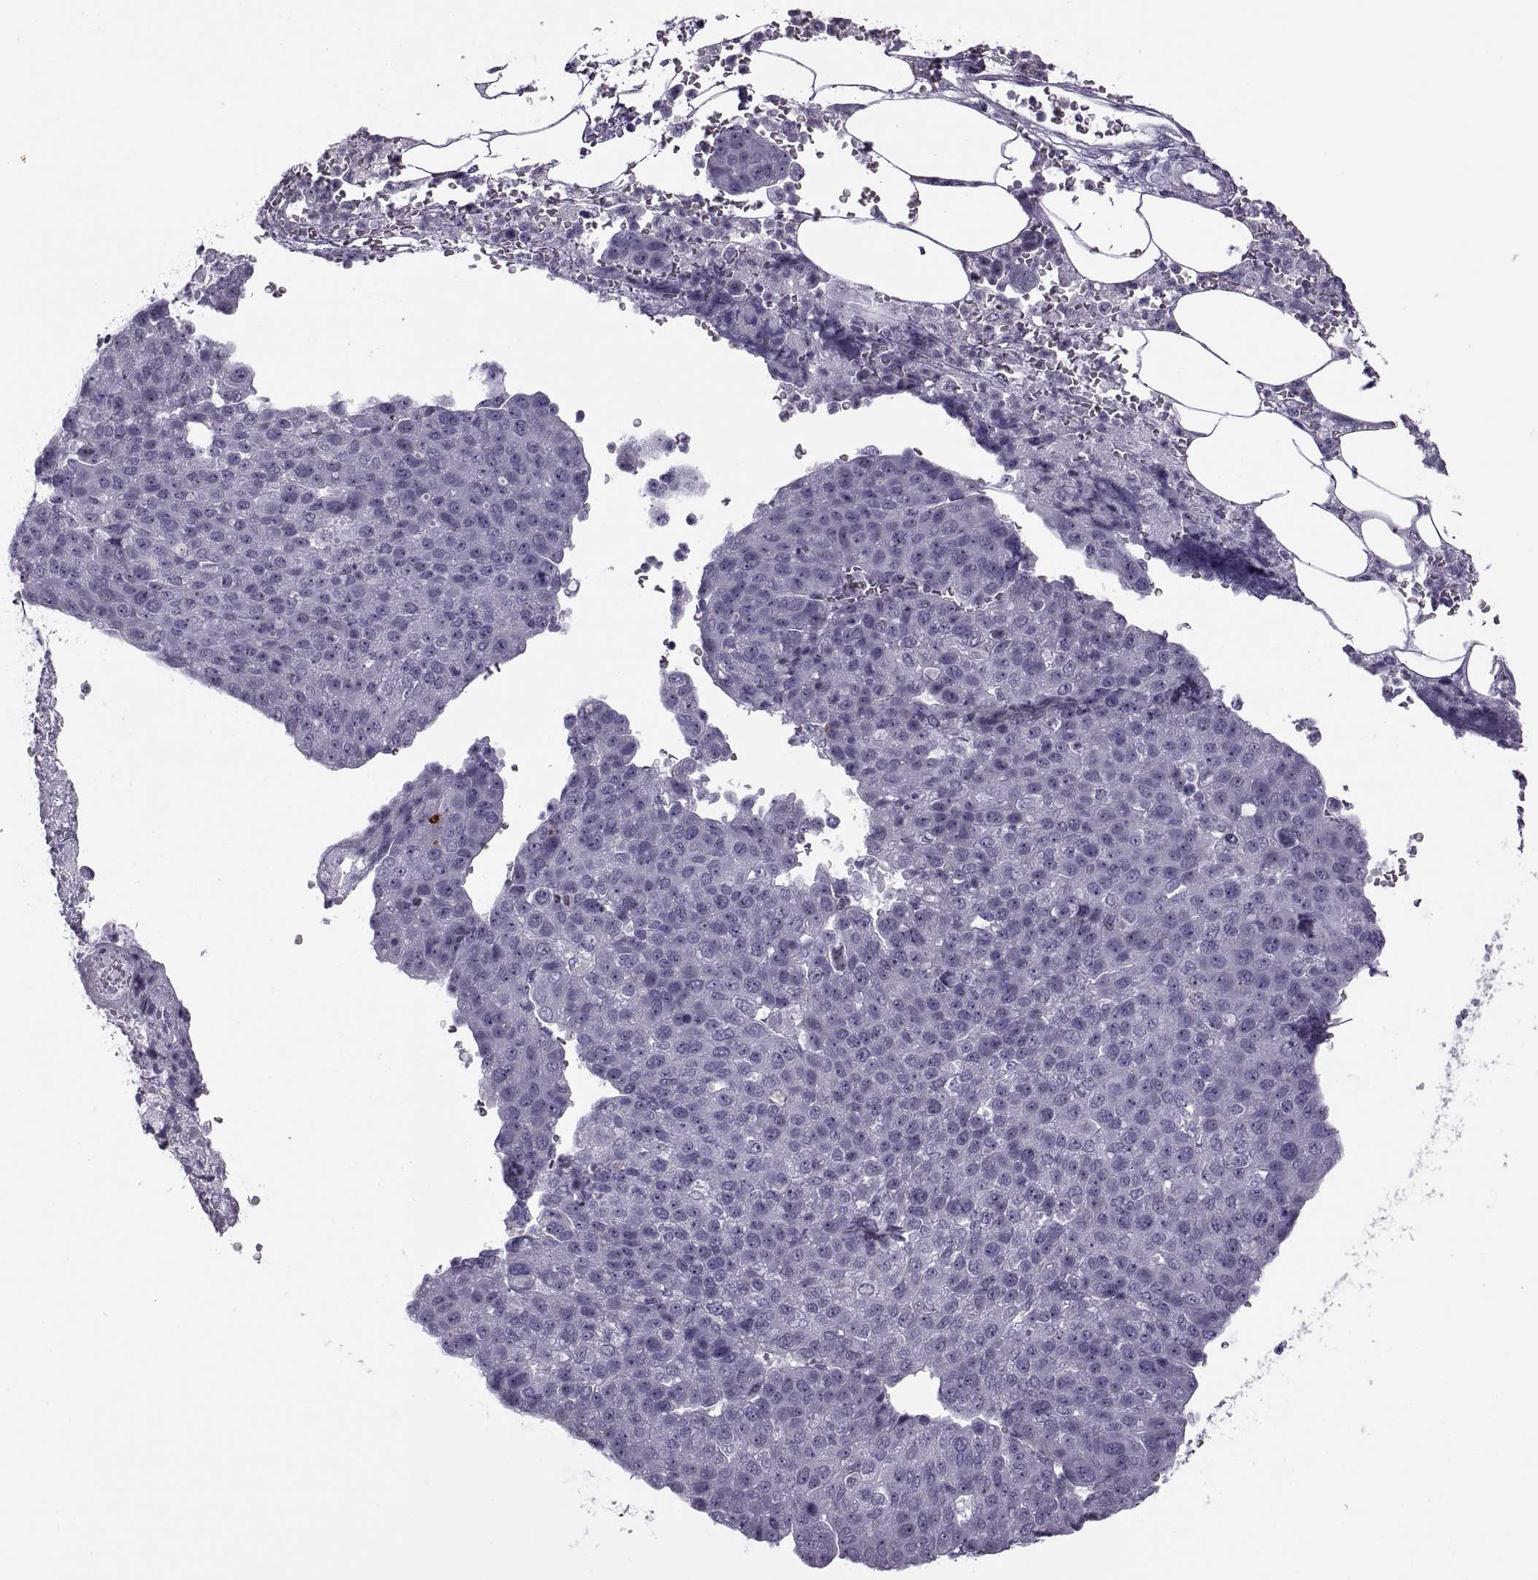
{"staining": {"intensity": "negative", "quantity": "none", "location": "none"}, "tissue": "pancreatic cancer", "cell_type": "Tumor cells", "image_type": "cancer", "snomed": [{"axis": "morphology", "description": "Adenocarcinoma, NOS"}, {"axis": "topography", "description": "Pancreas"}], "caption": "An image of pancreatic cancer stained for a protein reveals no brown staining in tumor cells.", "gene": "FAM24A", "patient": {"sex": "female", "age": 61}}